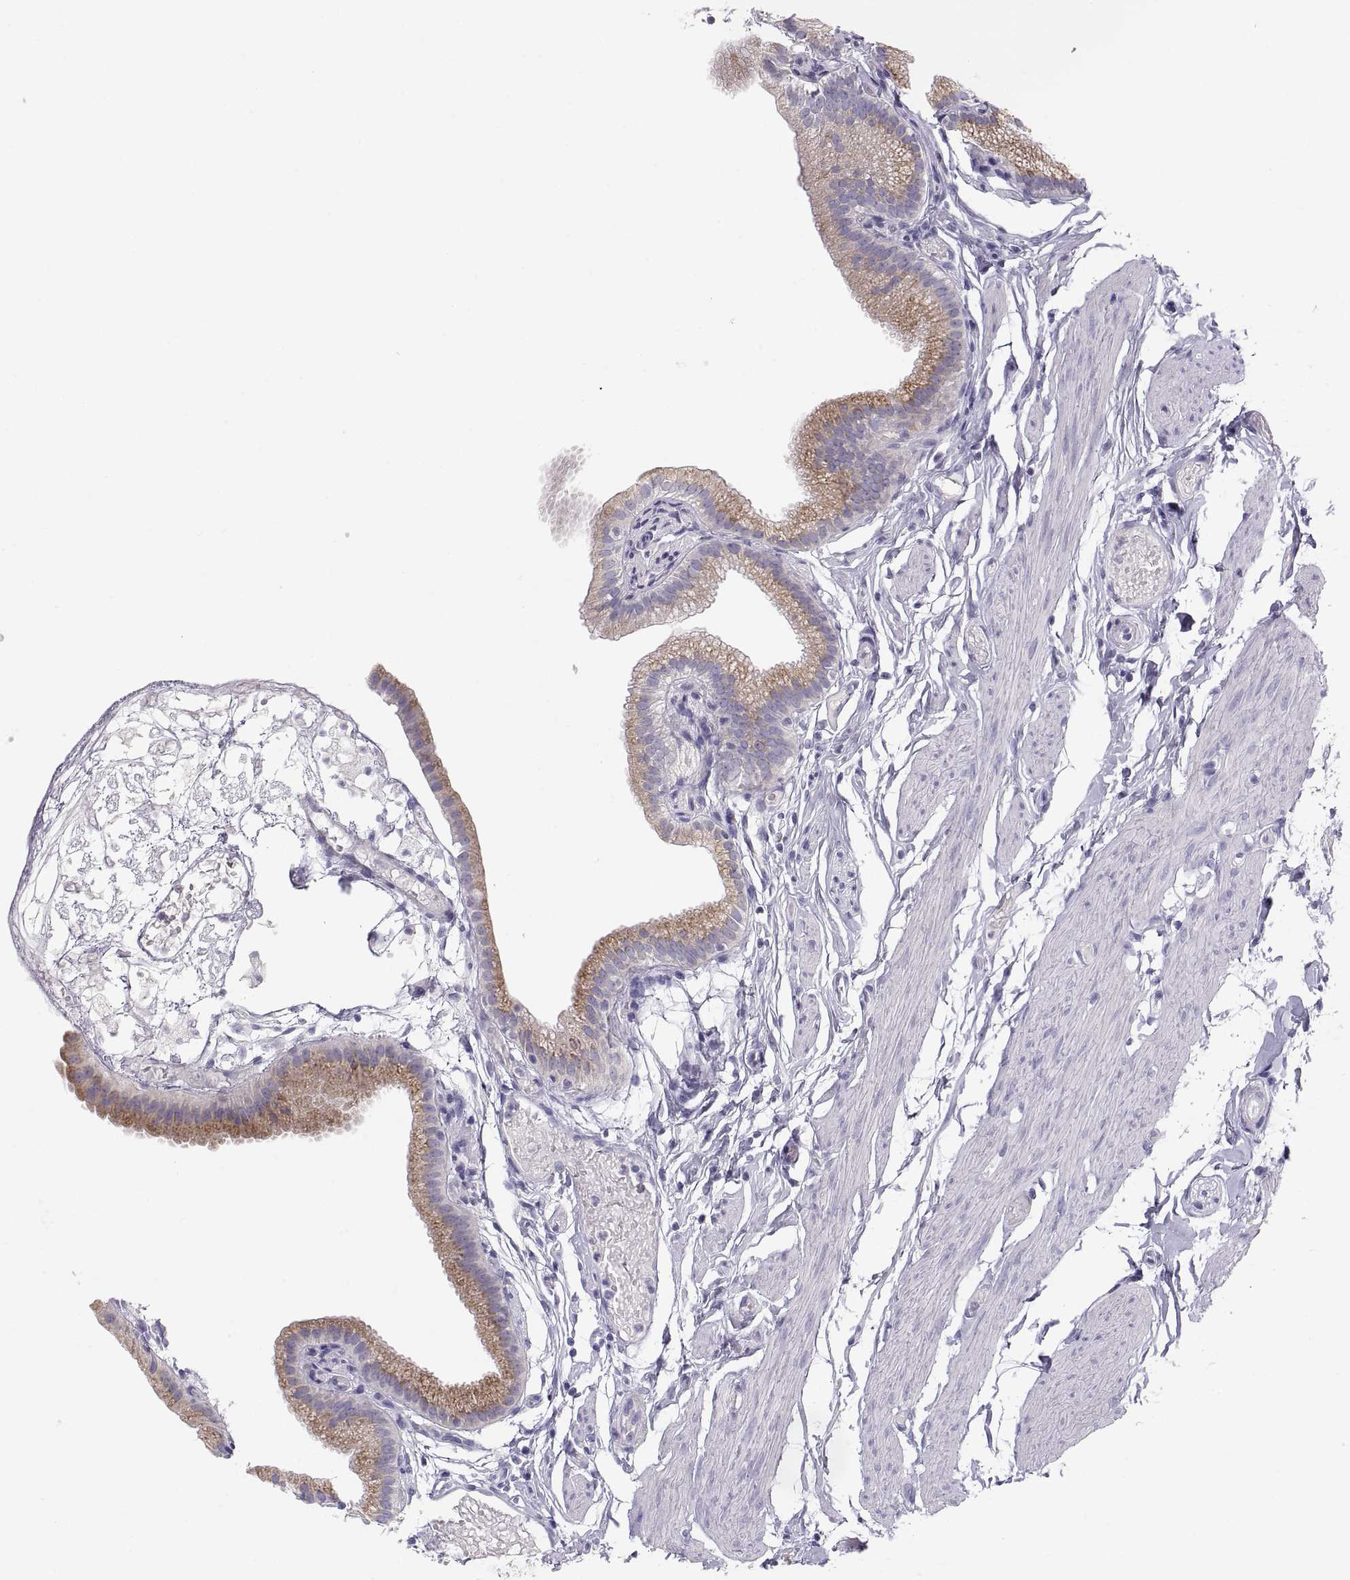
{"staining": {"intensity": "moderate", "quantity": ">75%", "location": "cytoplasmic/membranous"}, "tissue": "gallbladder", "cell_type": "Glandular cells", "image_type": "normal", "snomed": [{"axis": "morphology", "description": "Normal tissue, NOS"}, {"axis": "topography", "description": "Gallbladder"}], "caption": "This photomicrograph displays IHC staining of benign gallbladder, with medium moderate cytoplasmic/membranous expression in about >75% of glandular cells.", "gene": "MAGEB2", "patient": {"sex": "female", "age": 45}}